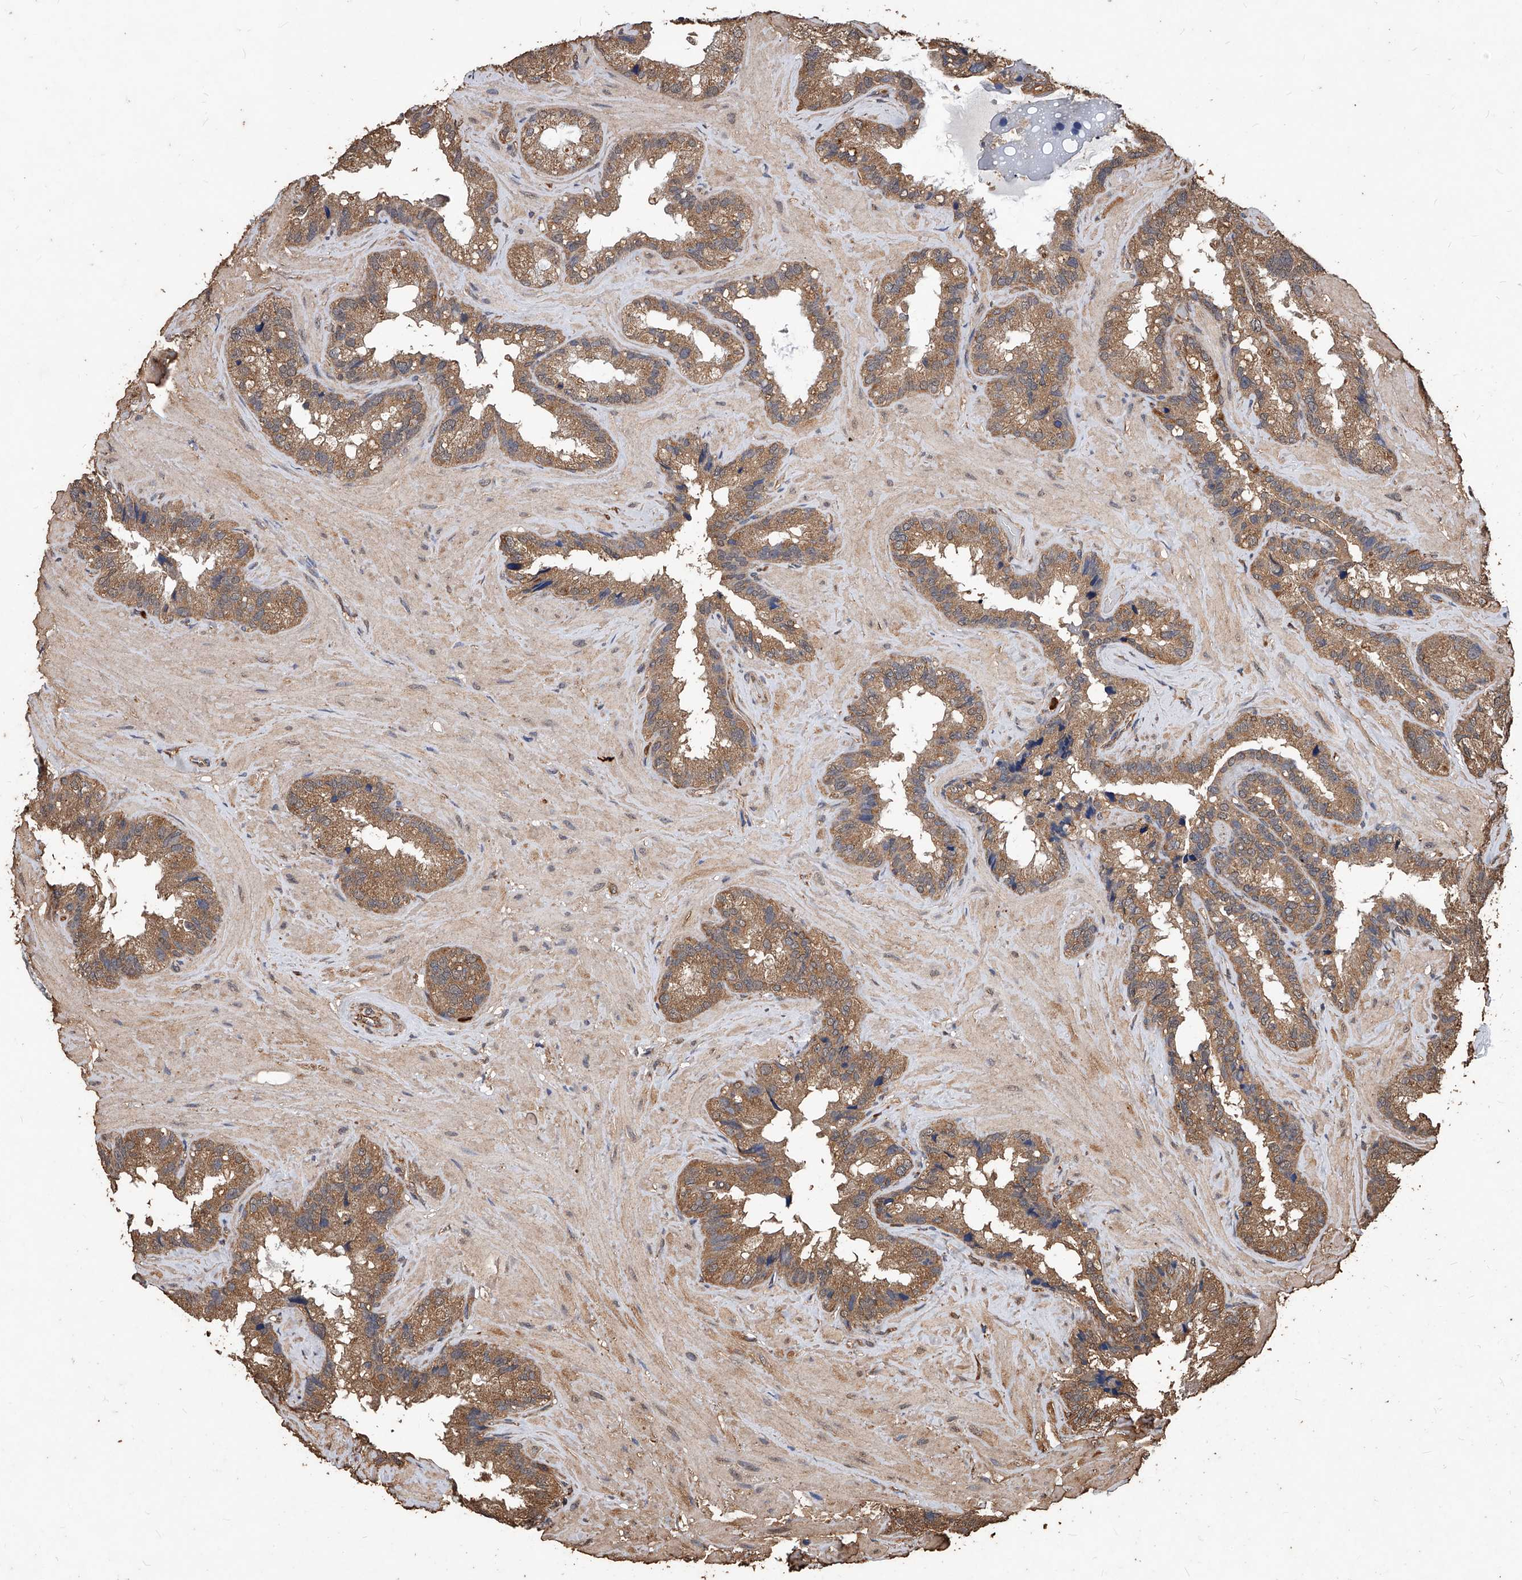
{"staining": {"intensity": "moderate", "quantity": ">75%", "location": "cytoplasmic/membranous"}, "tissue": "seminal vesicle", "cell_type": "Glandular cells", "image_type": "normal", "snomed": [{"axis": "morphology", "description": "Normal tissue, NOS"}, {"axis": "topography", "description": "Prostate"}, {"axis": "topography", "description": "Seminal veicle"}], "caption": "Immunohistochemistry (IHC) (DAB (3,3'-diaminobenzidine)) staining of normal seminal vesicle exhibits moderate cytoplasmic/membranous protein expression in approximately >75% of glandular cells. Using DAB (3,3'-diaminobenzidine) (brown) and hematoxylin (blue) stains, captured at high magnification using brightfield microscopy.", "gene": "UCP2", "patient": {"sex": "male", "age": 68}}